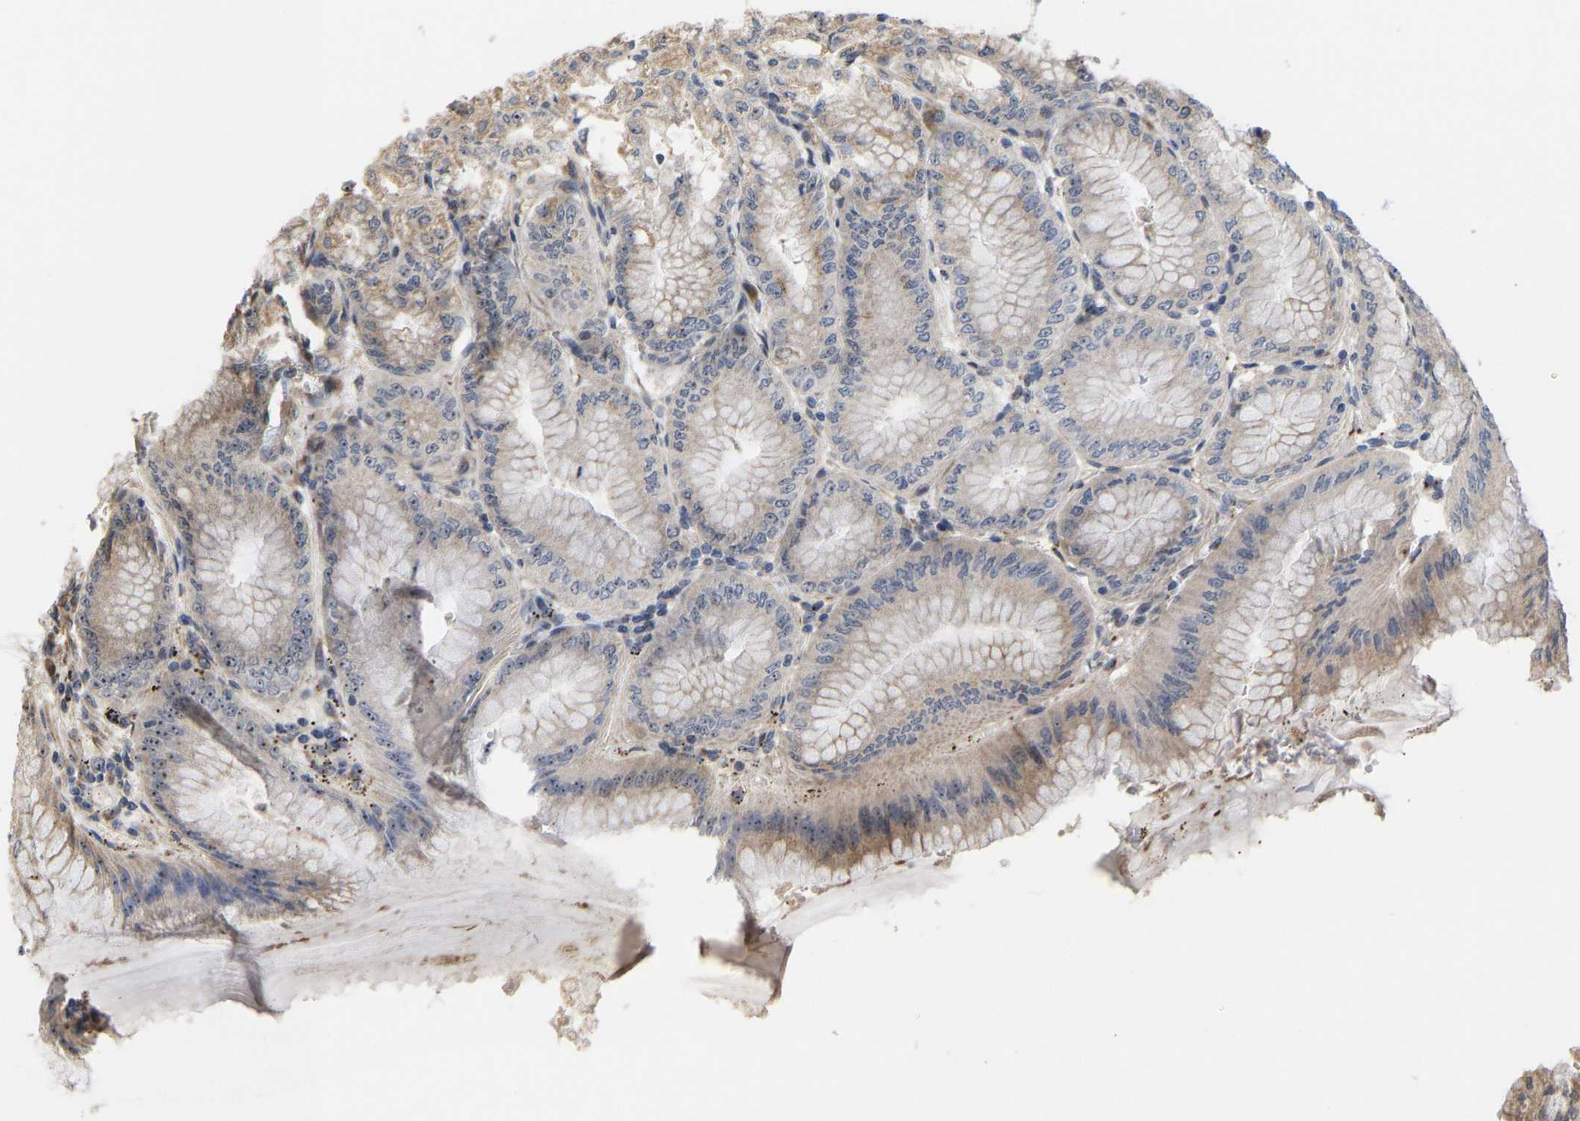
{"staining": {"intensity": "moderate", "quantity": ">75%", "location": "cytoplasmic/membranous"}, "tissue": "stomach", "cell_type": "Glandular cells", "image_type": "normal", "snomed": [{"axis": "morphology", "description": "Normal tissue, NOS"}, {"axis": "topography", "description": "Stomach, lower"}], "caption": "The micrograph reveals staining of unremarkable stomach, revealing moderate cytoplasmic/membranous protein staining (brown color) within glandular cells. The staining was performed using DAB (3,3'-diaminobenzidine) to visualize the protein expression in brown, while the nuclei were stained in blue with hematoxylin (Magnification: 20x).", "gene": "YIPF4", "patient": {"sex": "male", "age": 71}}